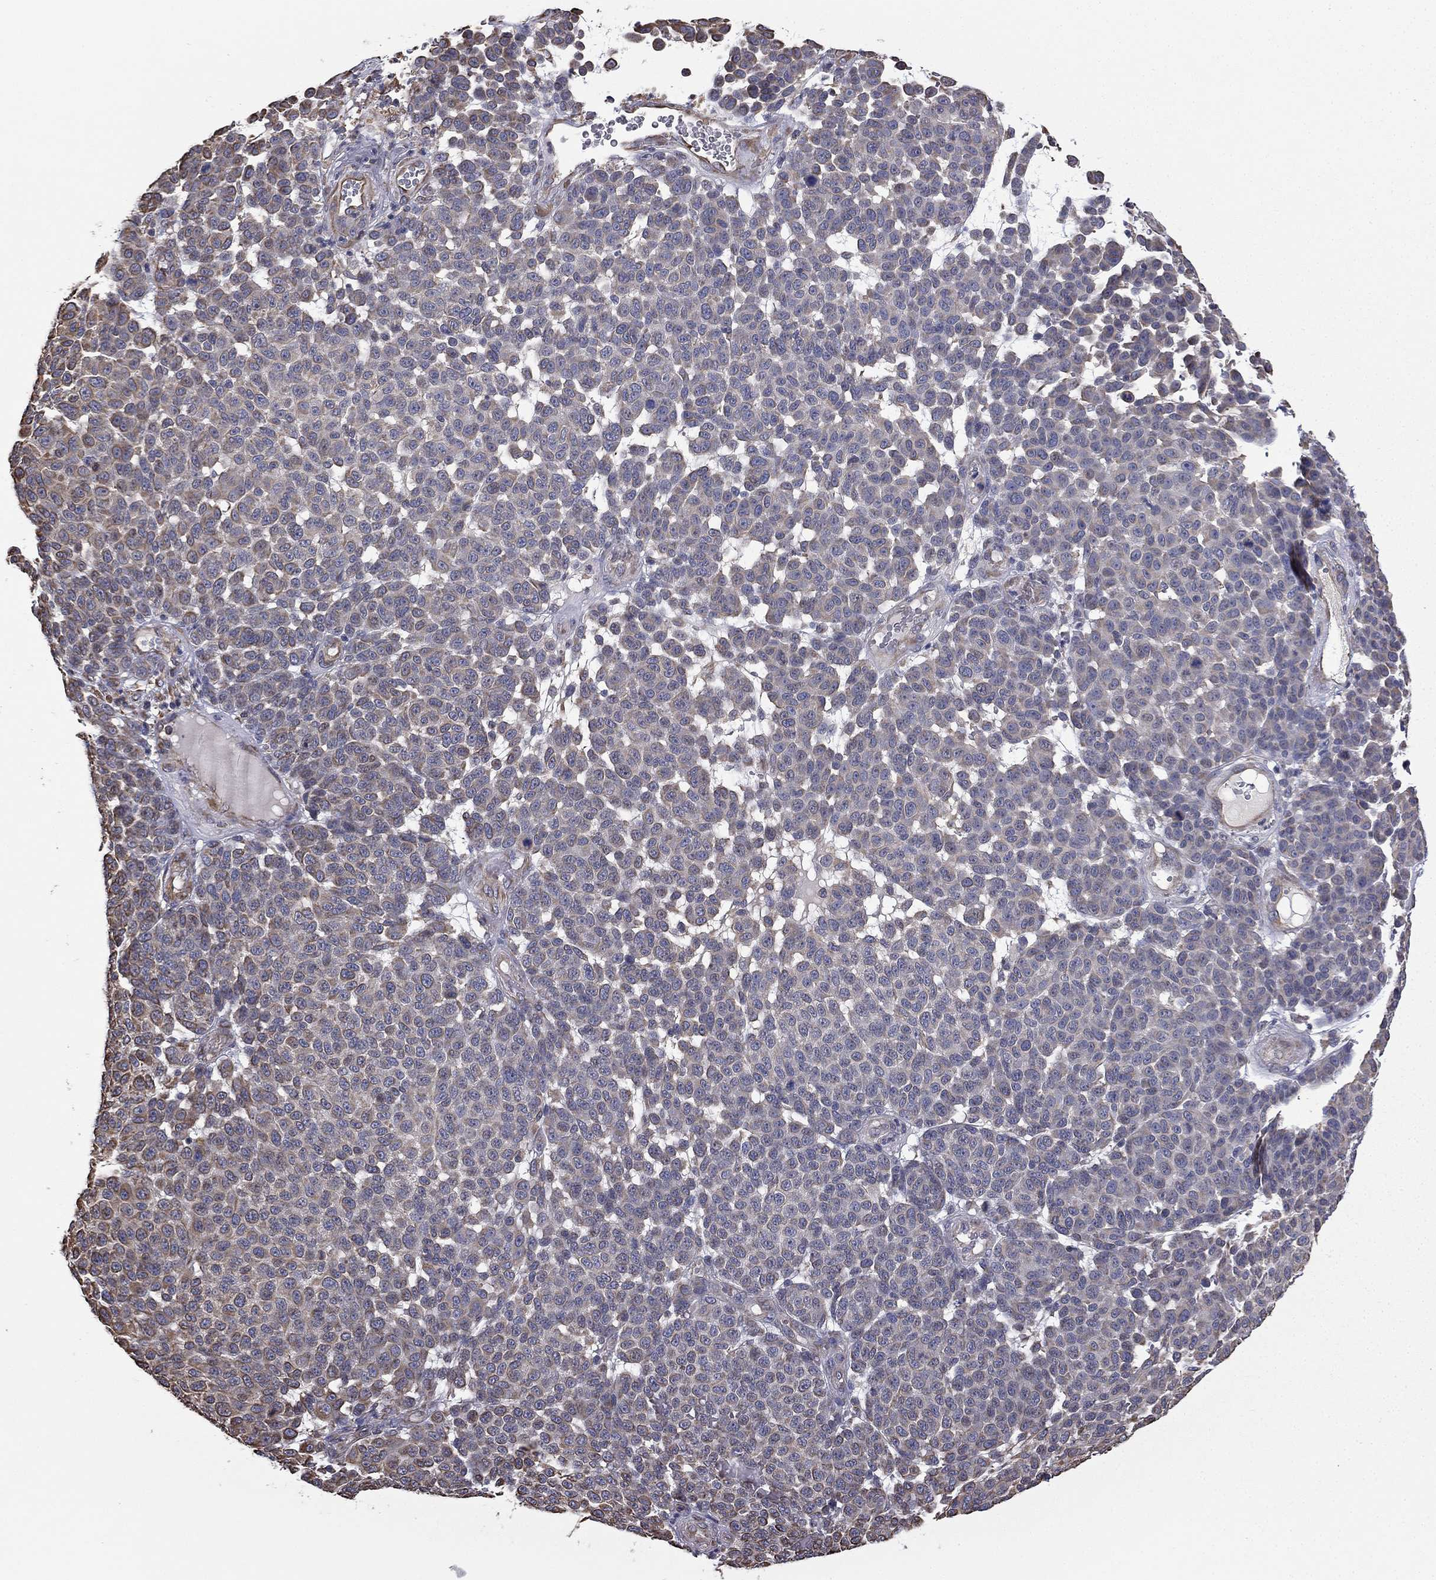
{"staining": {"intensity": "weak", "quantity": "<25%", "location": "cytoplasmic/membranous"}, "tissue": "melanoma", "cell_type": "Tumor cells", "image_type": "cancer", "snomed": [{"axis": "morphology", "description": "Malignant melanoma, NOS"}, {"axis": "topography", "description": "Skin"}], "caption": "A micrograph of melanoma stained for a protein demonstrates no brown staining in tumor cells.", "gene": "SCUBE1", "patient": {"sex": "male", "age": 59}}